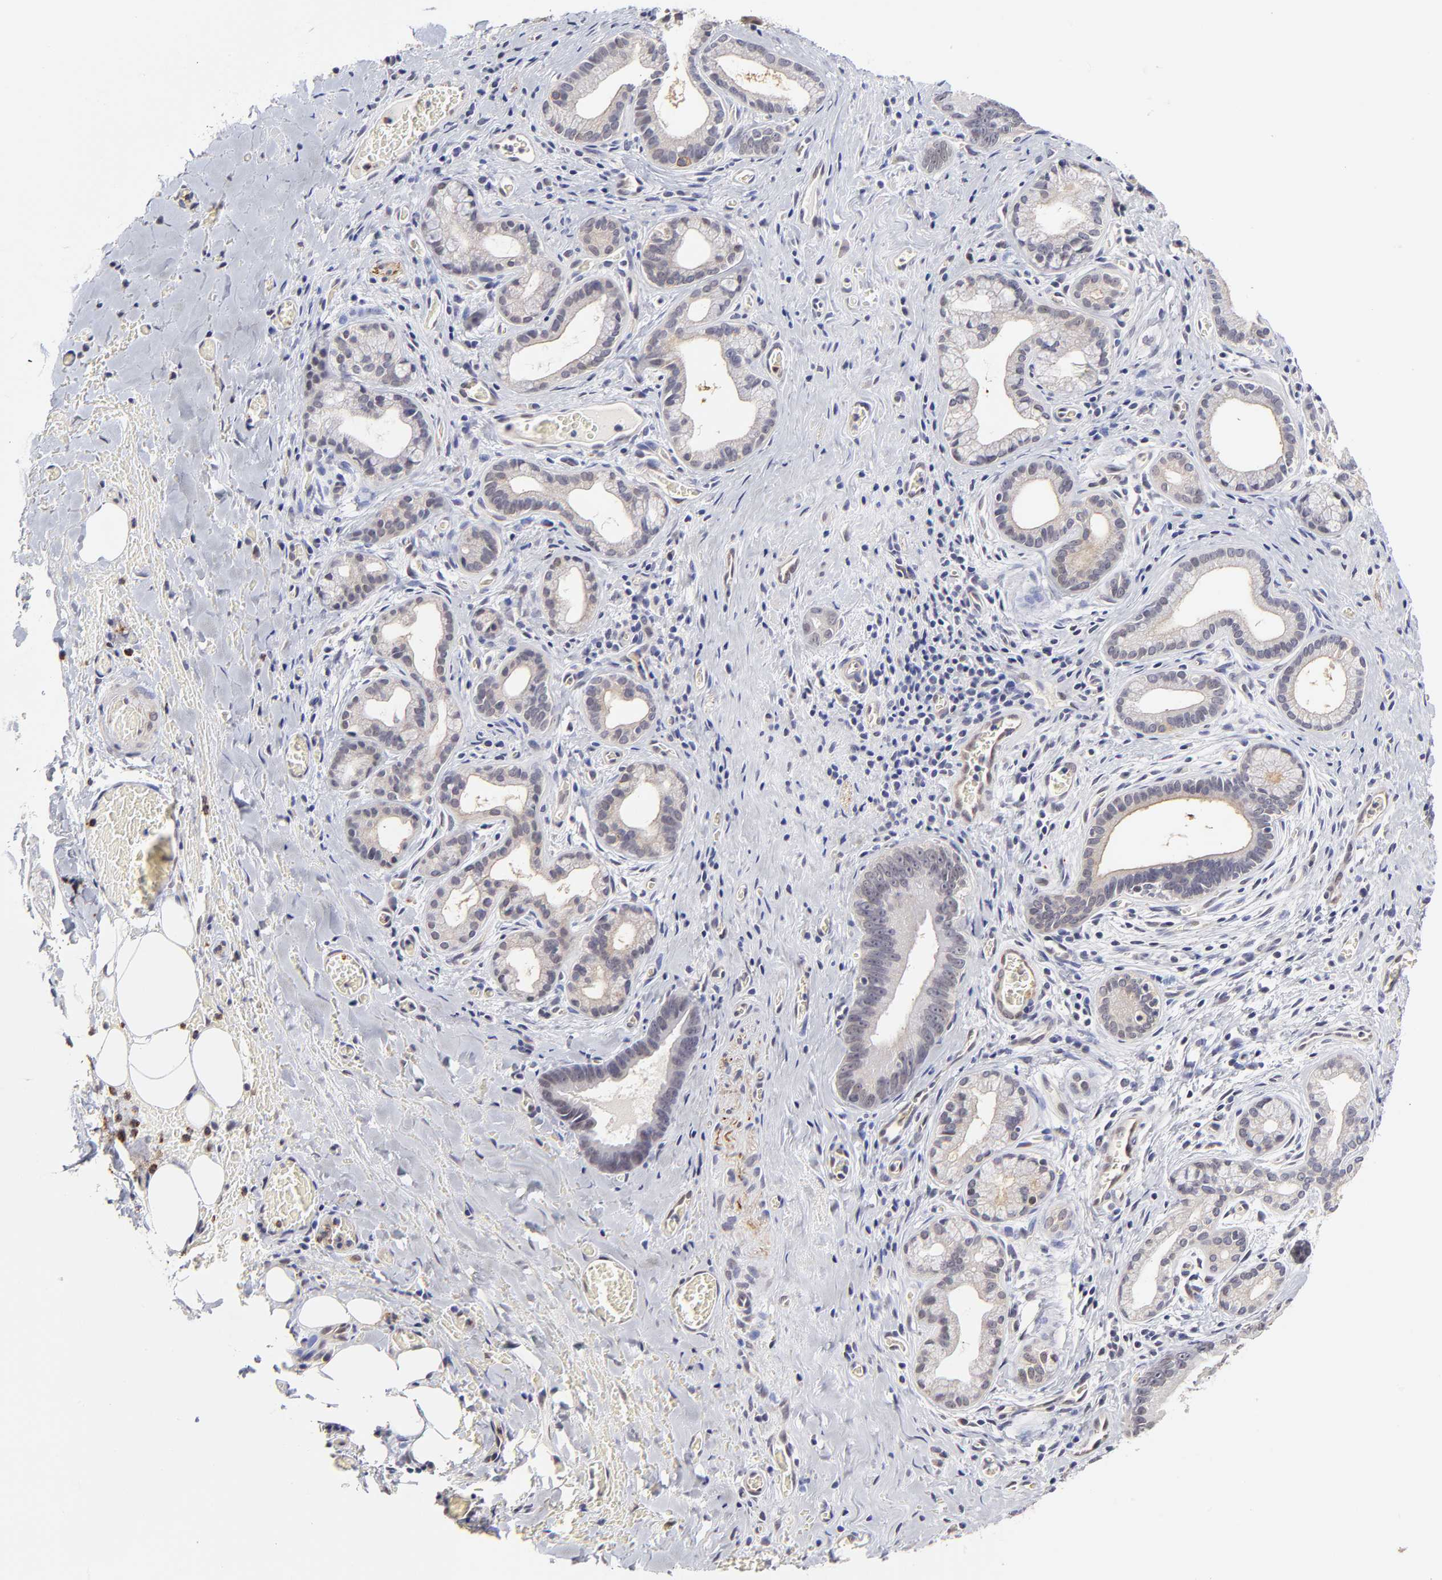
{"staining": {"intensity": "weak", "quantity": ">75%", "location": "cytoplasmic/membranous"}, "tissue": "liver cancer", "cell_type": "Tumor cells", "image_type": "cancer", "snomed": [{"axis": "morphology", "description": "Cholangiocarcinoma"}, {"axis": "topography", "description": "Liver"}], "caption": "Immunohistochemical staining of liver cancer shows weak cytoplasmic/membranous protein staining in approximately >75% of tumor cells.", "gene": "ZNF10", "patient": {"sex": "female", "age": 55}}